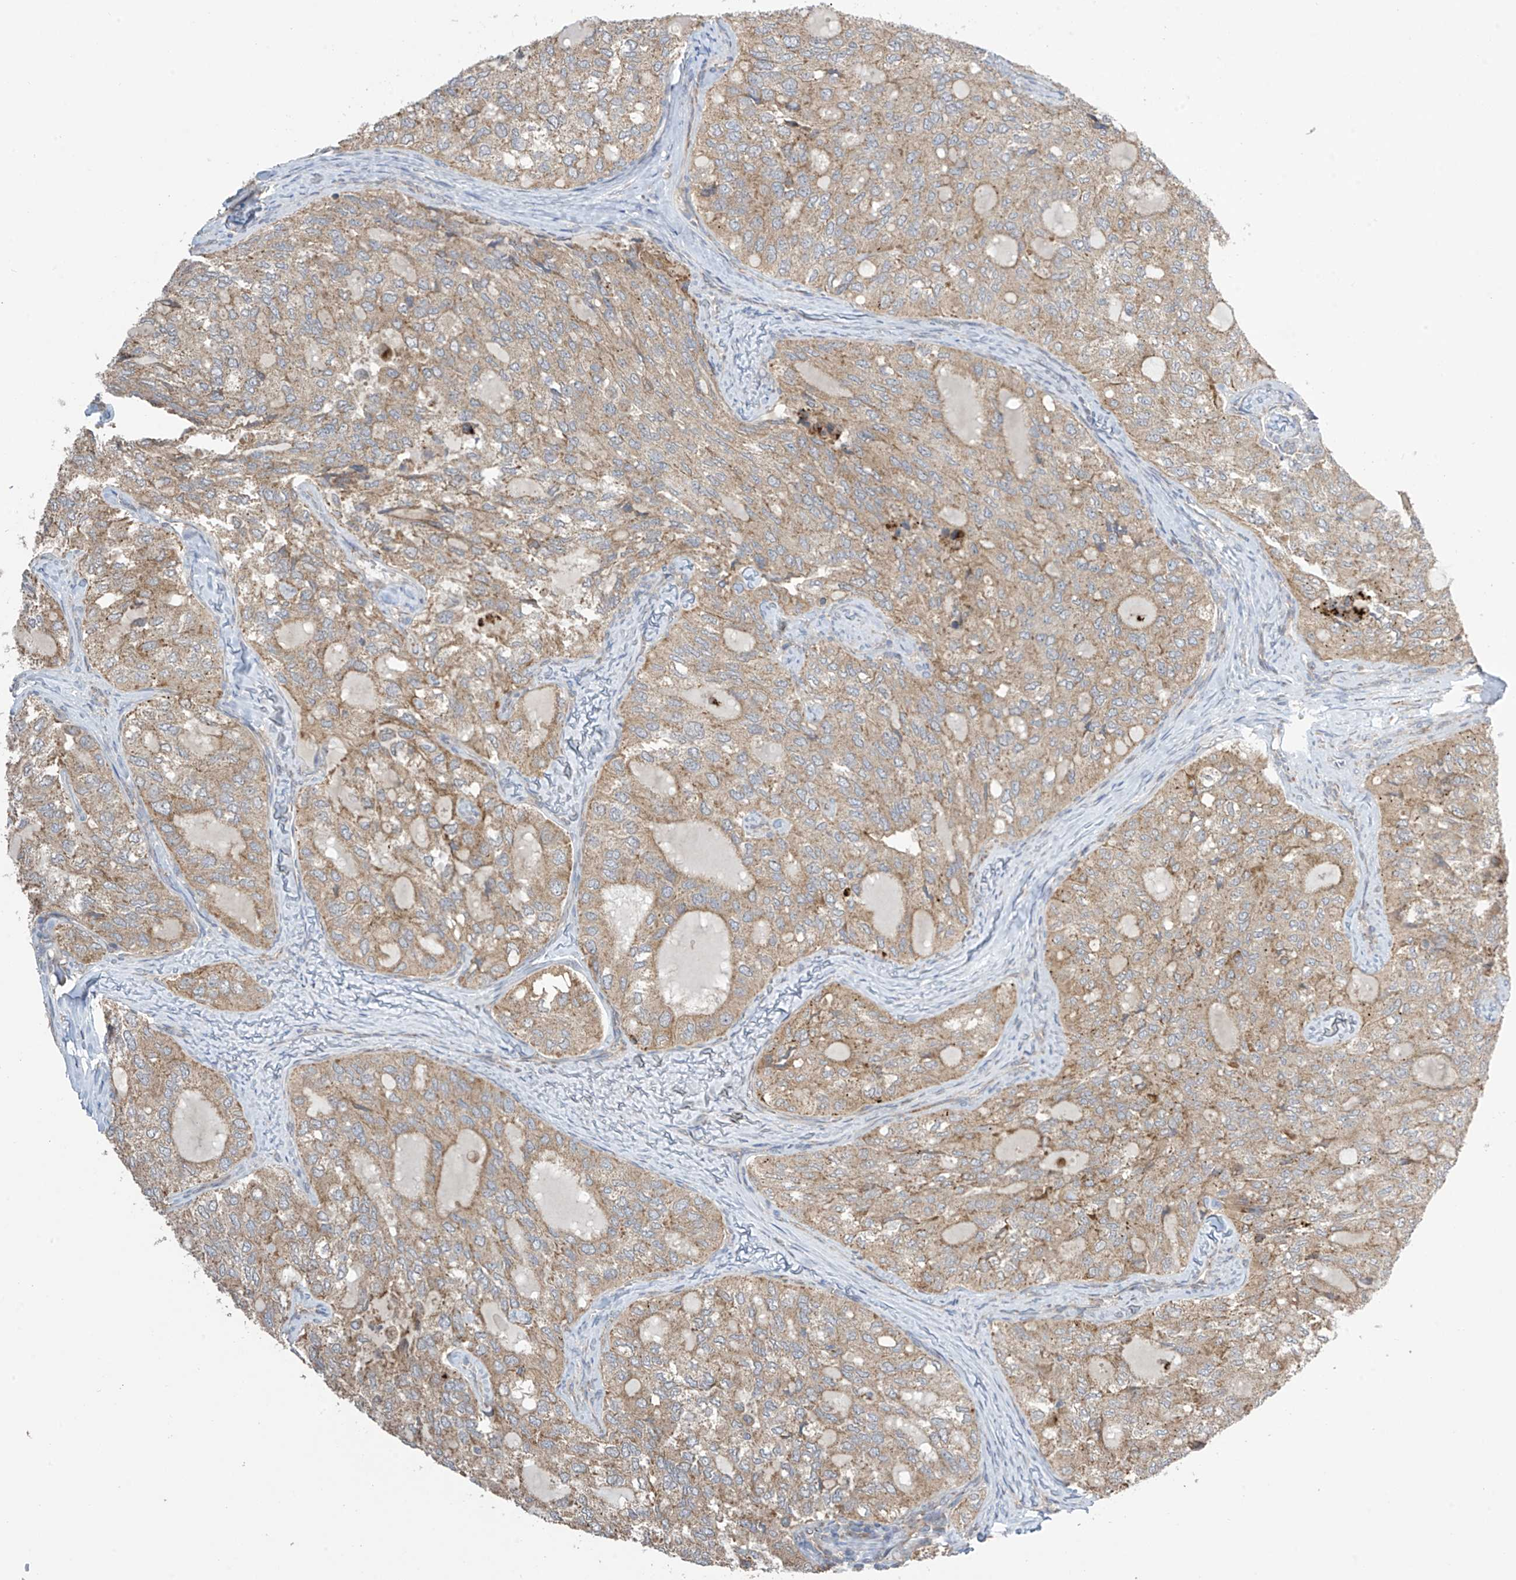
{"staining": {"intensity": "weak", "quantity": ">75%", "location": "cytoplasmic/membranous"}, "tissue": "thyroid cancer", "cell_type": "Tumor cells", "image_type": "cancer", "snomed": [{"axis": "morphology", "description": "Follicular adenoma carcinoma, NOS"}, {"axis": "topography", "description": "Thyroid gland"}], "caption": "Immunohistochemistry photomicrograph of neoplastic tissue: thyroid cancer (follicular adenoma carcinoma) stained using immunohistochemistry demonstrates low levels of weak protein expression localized specifically in the cytoplasmic/membranous of tumor cells, appearing as a cytoplasmic/membranous brown color.", "gene": "PNPT1", "patient": {"sex": "male", "age": 75}}